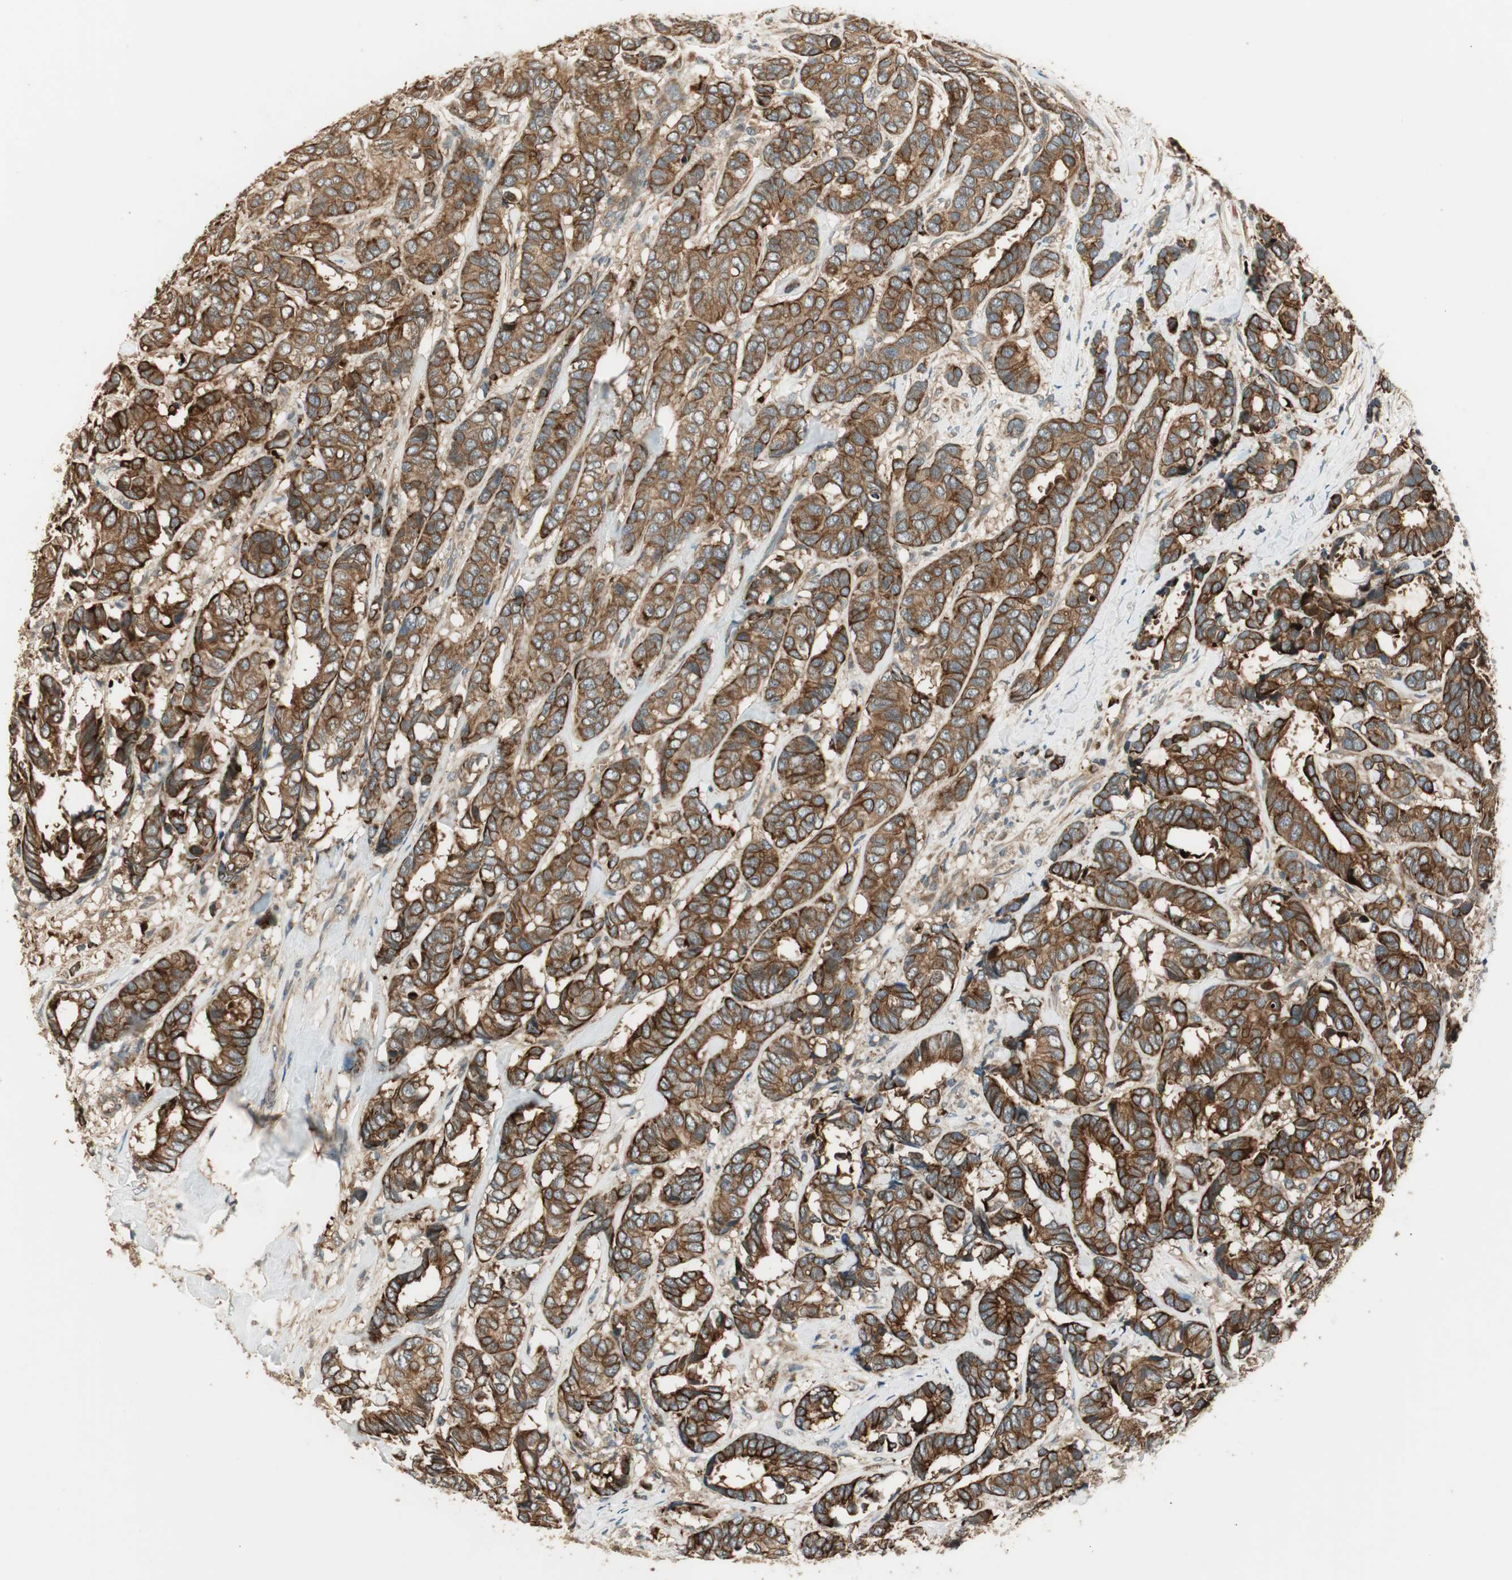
{"staining": {"intensity": "strong", "quantity": ">75%", "location": "cytoplasmic/membranous"}, "tissue": "breast cancer", "cell_type": "Tumor cells", "image_type": "cancer", "snomed": [{"axis": "morphology", "description": "Duct carcinoma"}, {"axis": "topography", "description": "Breast"}], "caption": "Immunohistochemical staining of human intraductal carcinoma (breast) displays high levels of strong cytoplasmic/membranous expression in about >75% of tumor cells.", "gene": "PFDN5", "patient": {"sex": "female", "age": 87}}